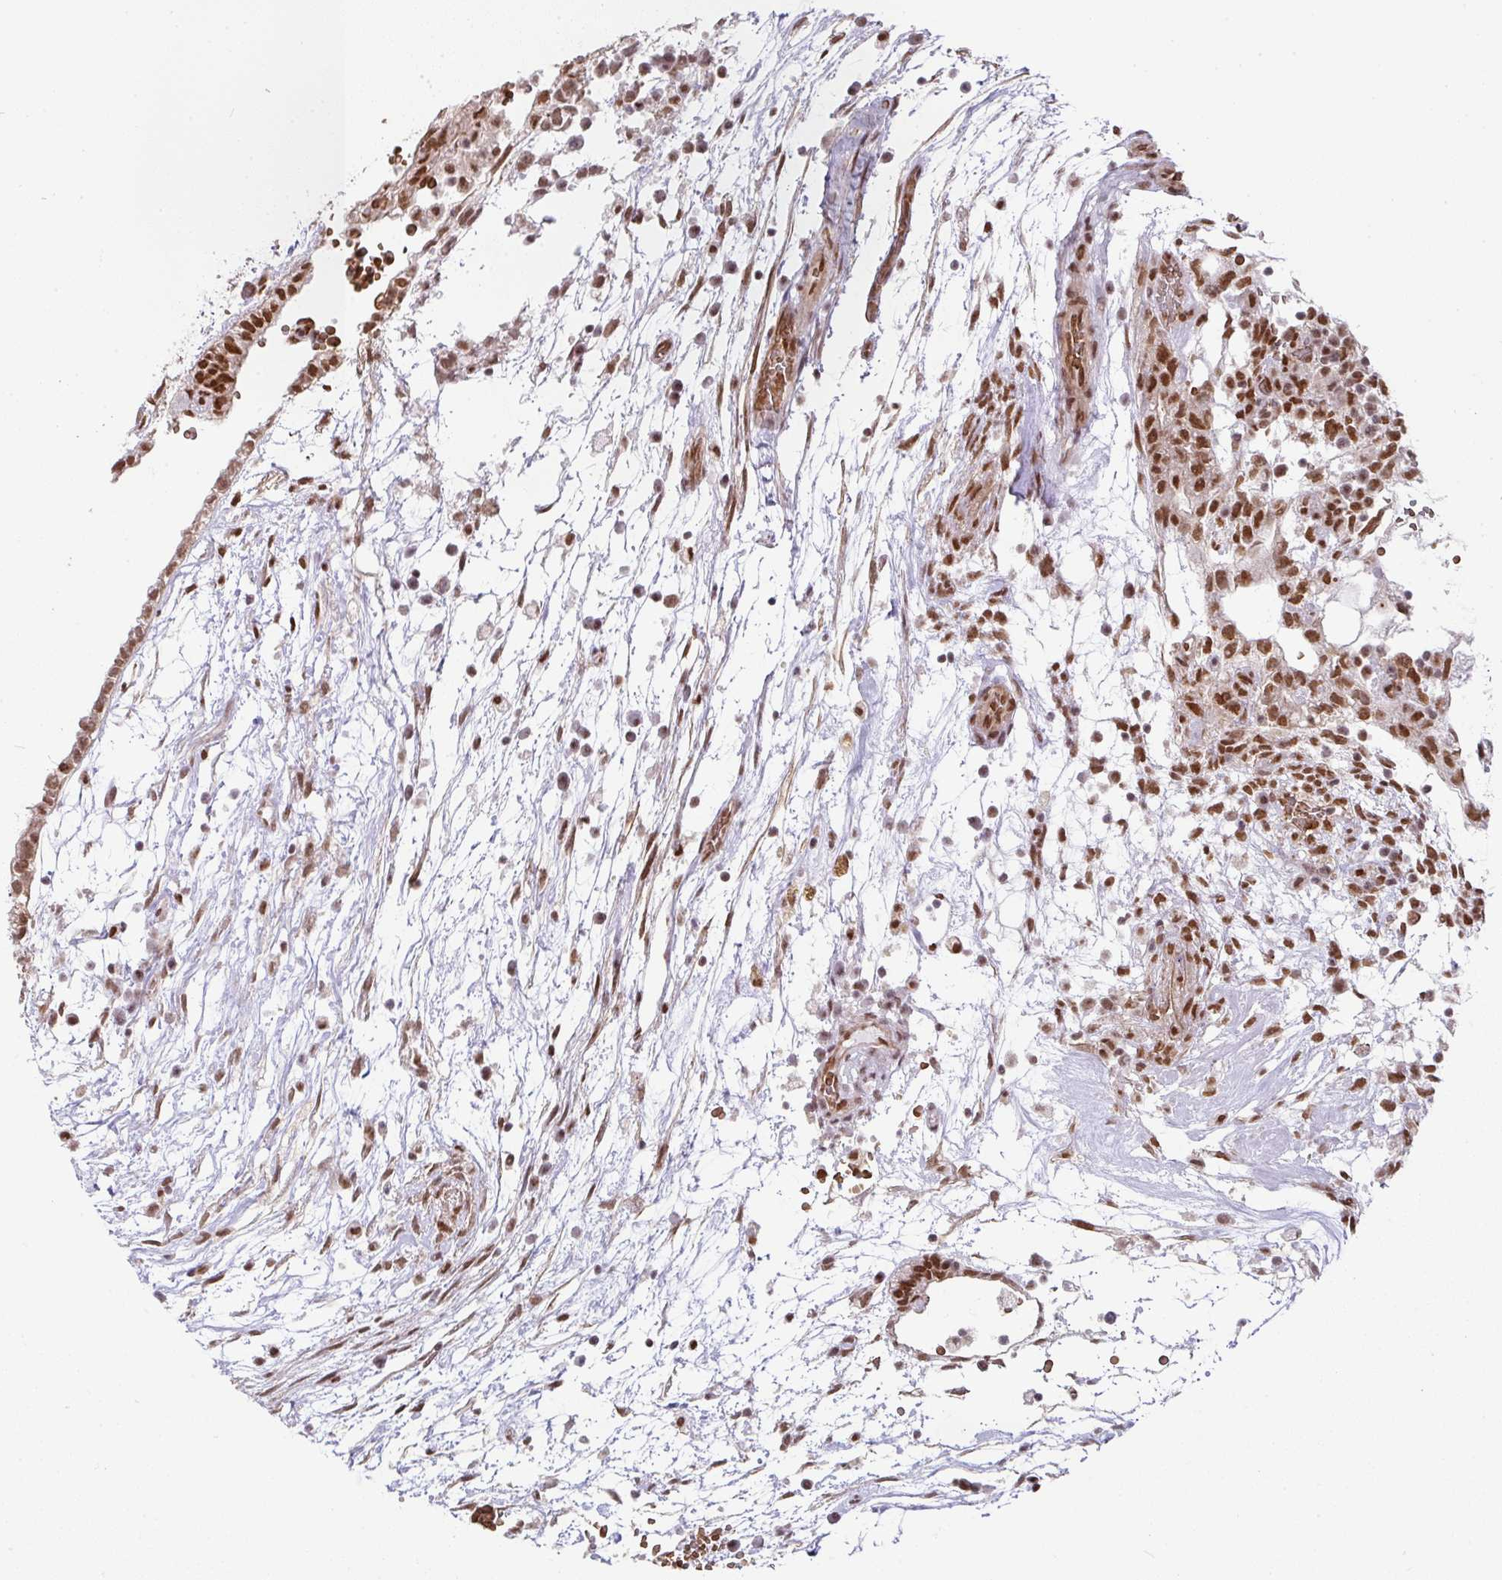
{"staining": {"intensity": "strong", "quantity": ">75%", "location": "nuclear"}, "tissue": "testis cancer", "cell_type": "Tumor cells", "image_type": "cancer", "snomed": [{"axis": "morphology", "description": "Carcinoma, Embryonal, NOS"}, {"axis": "topography", "description": "Testis"}], "caption": "Immunohistochemistry of testis embryonal carcinoma displays high levels of strong nuclear positivity in approximately >75% of tumor cells.", "gene": "NCOA5", "patient": {"sex": "male", "age": 32}}